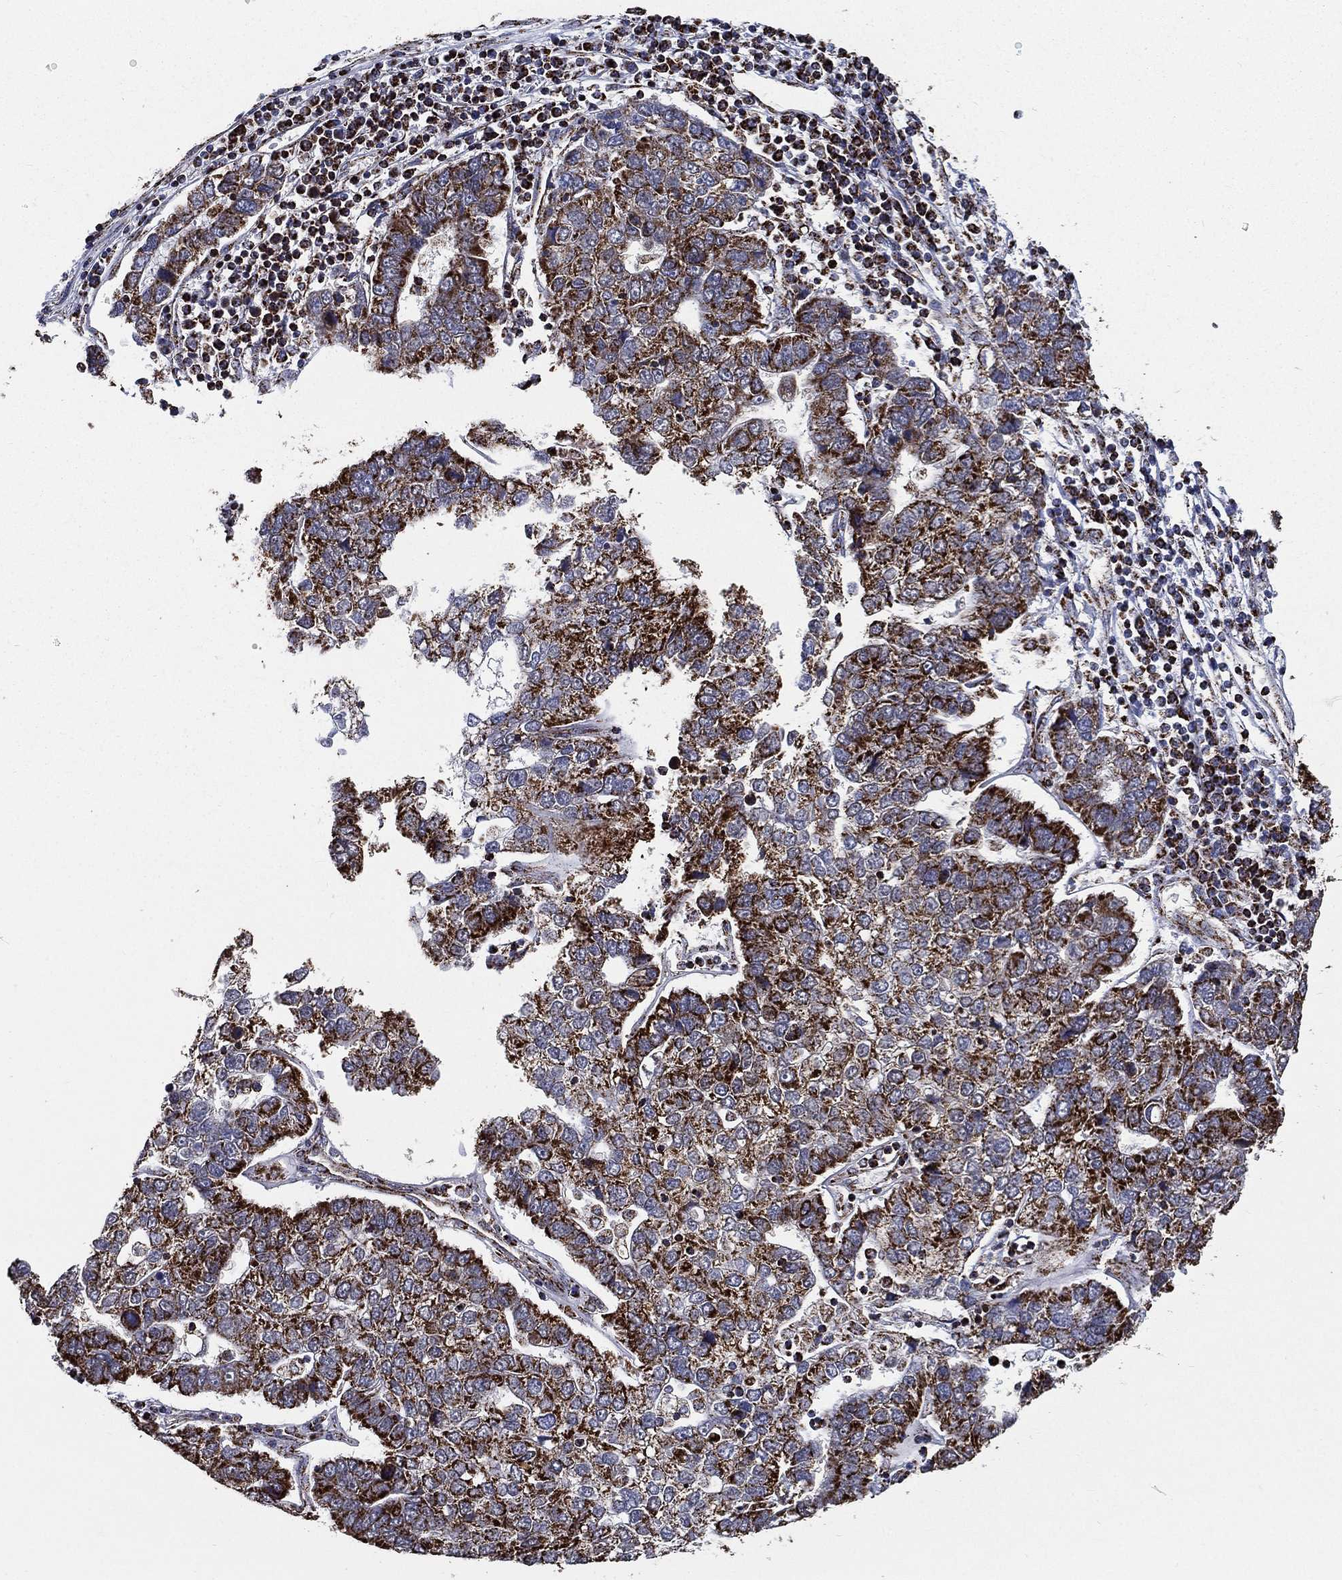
{"staining": {"intensity": "strong", "quantity": ">75%", "location": "cytoplasmic/membranous"}, "tissue": "pancreatic cancer", "cell_type": "Tumor cells", "image_type": "cancer", "snomed": [{"axis": "morphology", "description": "Adenocarcinoma, NOS"}, {"axis": "topography", "description": "Pancreas"}], "caption": "This micrograph exhibits immunohistochemistry (IHC) staining of human adenocarcinoma (pancreatic), with high strong cytoplasmic/membranous expression in about >75% of tumor cells.", "gene": "NDUFAB1", "patient": {"sex": "female", "age": 61}}